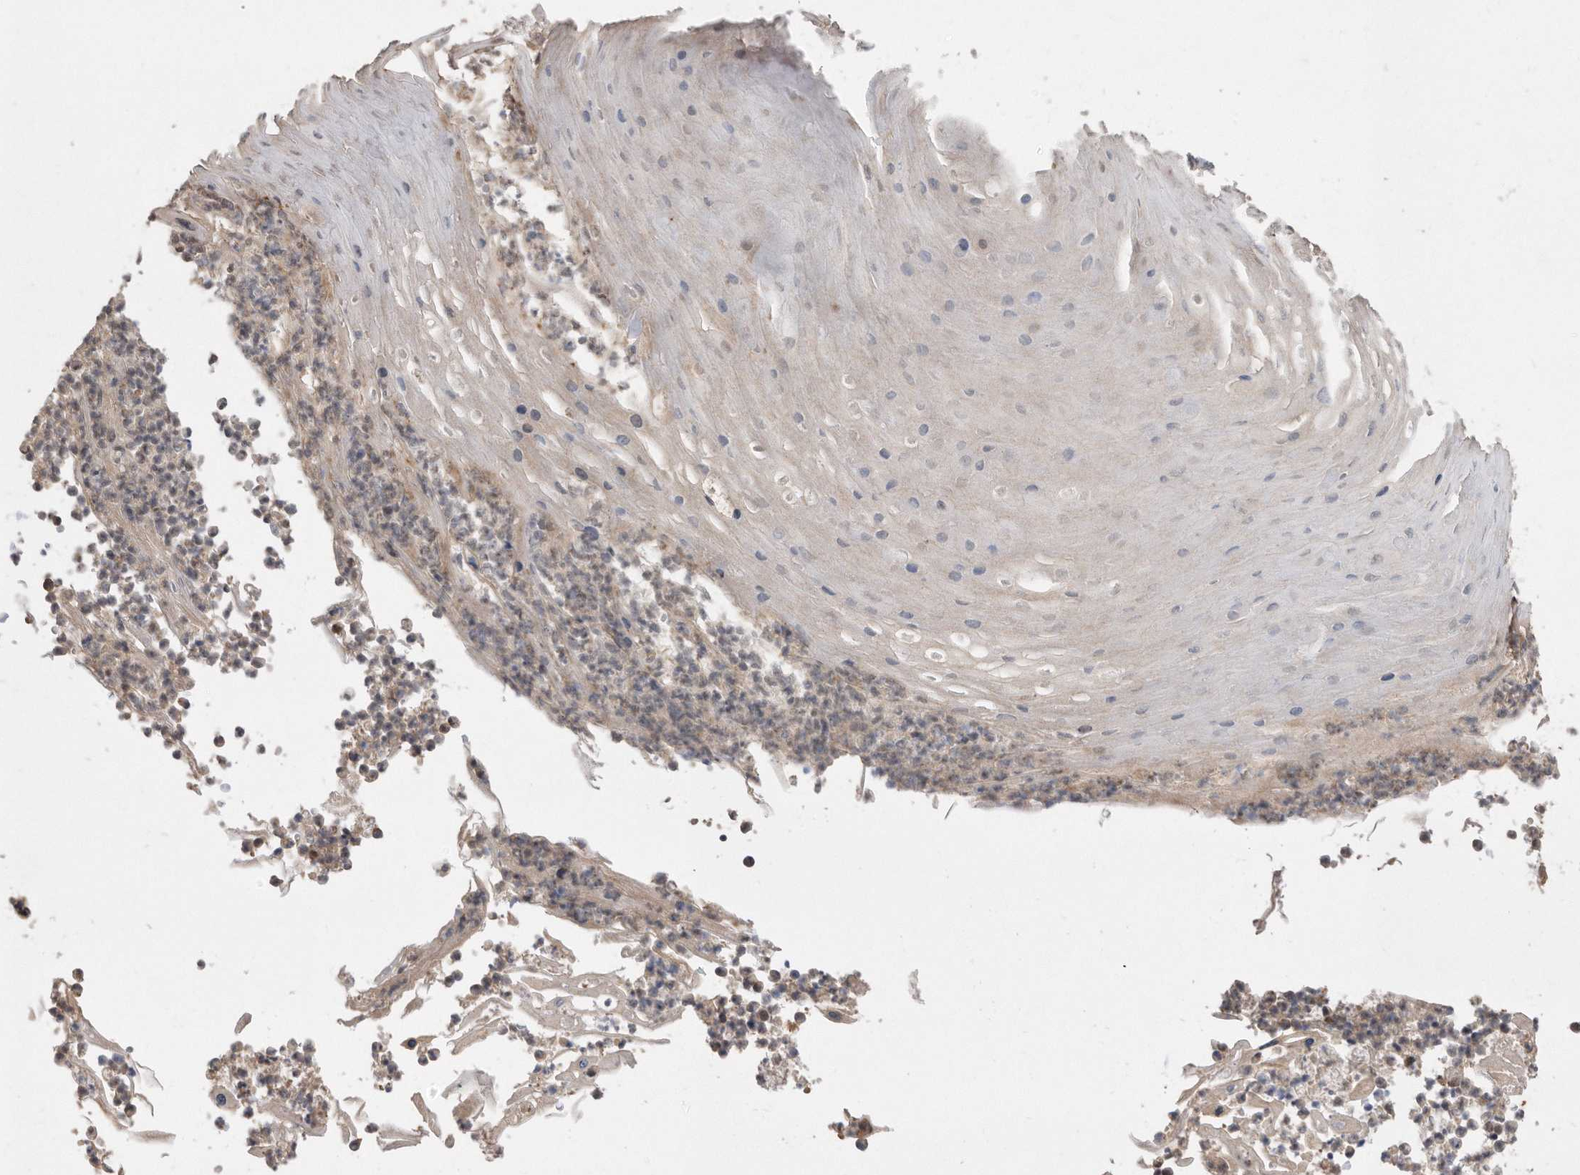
{"staining": {"intensity": "moderate", "quantity": ">75%", "location": "nuclear"}, "tissue": "skin cancer", "cell_type": "Tumor cells", "image_type": "cancer", "snomed": [{"axis": "morphology", "description": "Squamous cell carcinoma, NOS"}, {"axis": "topography", "description": "Skin"}], "caption": "A micrograph of skin cancer (squamous cell carcinoma) stained for a protein shows moderate nuclear brown staining in tumor cells.", "gene": "TDRD3", "patient": {"sex": "female", "age": 88}}